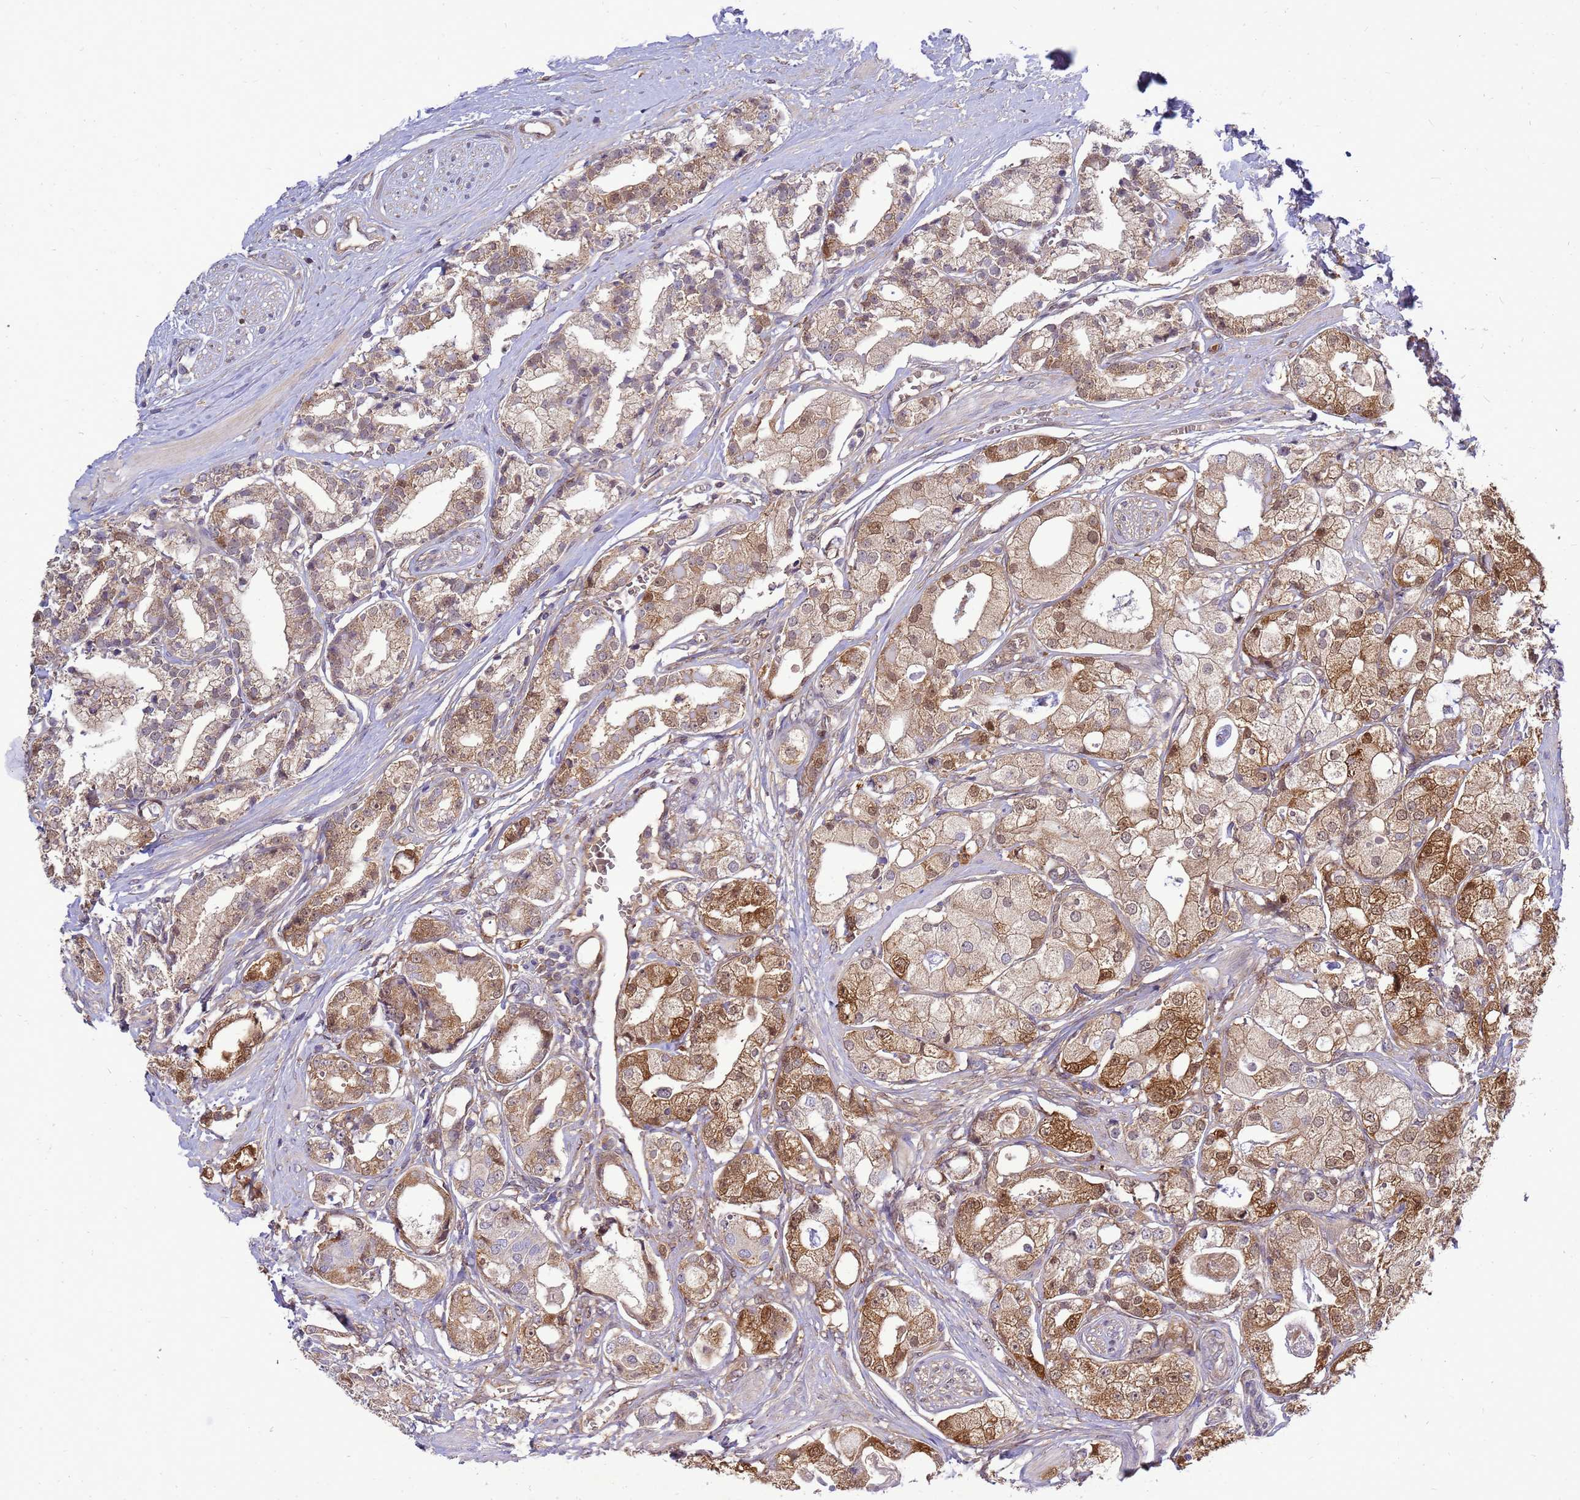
{"staining": {"intensity": "moderate", "quantity": "25%-75%", "location": "cytoplasmic/membranous,nuclear"}, "tissue": "prostate cancer", "cell_type": "Tumor cells", "image_type": "cancer", "snomed": [{"axis": "morphology", "description": "Adenocarcinoma, High grade"}, {"axis": "topography", "description": "Prostate"}], "caption": "Immunohistochemical staining of human adenocarcinoma (high-grade) (prostate) demonstrates medium levels of moderate cytoplasmic/membranous and nuclear protein staining in approximately 25%-75% of tumor cells.", "gene": "EIF4EBP3", "patient": {"sex": "male", "age": 71}}